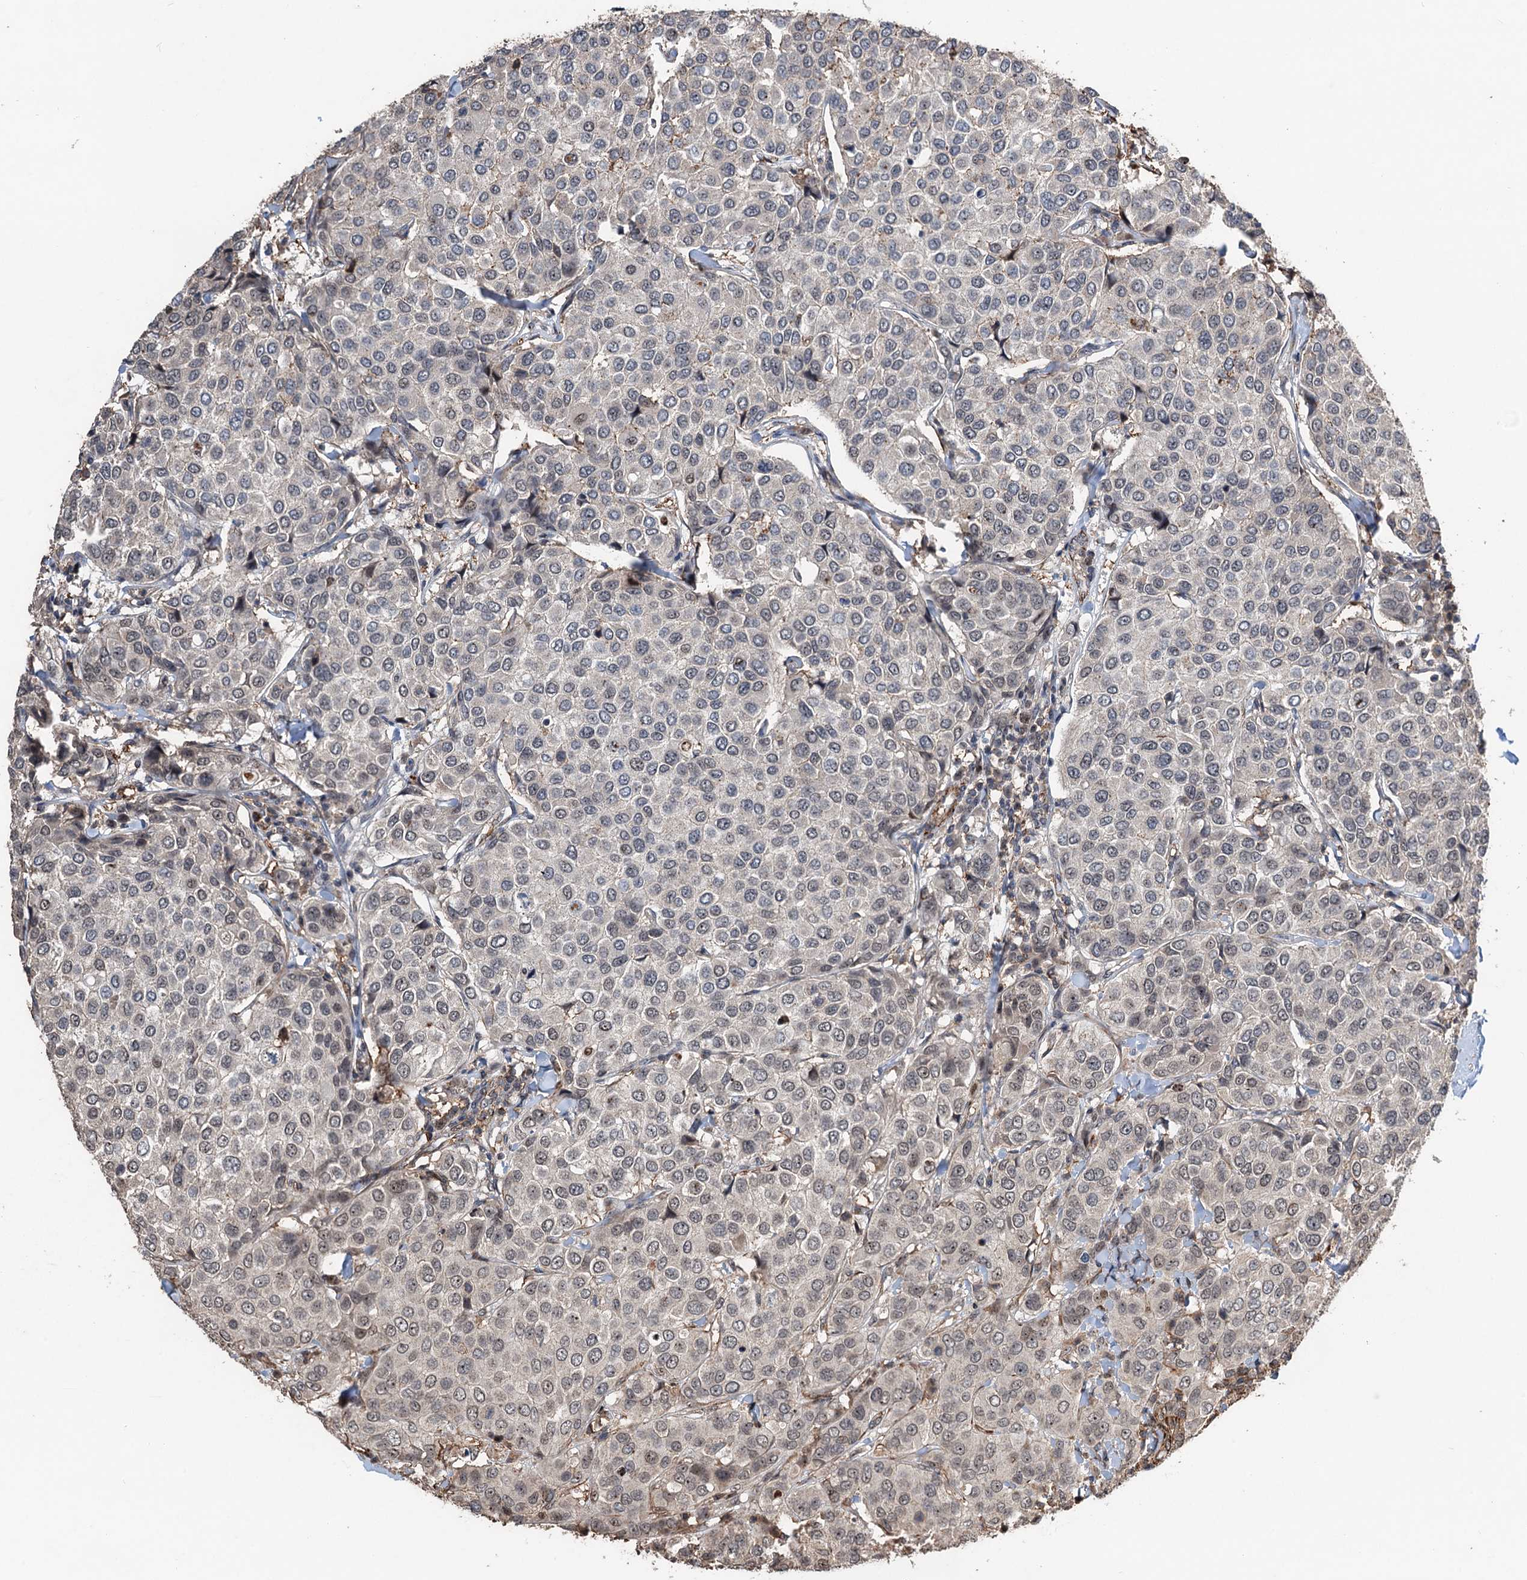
{"staining": {"intensity": "negative", "quantity": "none", "location": "none"}, "tissue": "breast cancer", "cell_type": "Tumor cells", "image_type": "cancer", "snomed": [{"axis": "morphology", "description": "Duct carcinoma"}, {"axis": "topography", "description": "Breast"}], "caption": "This is an immunohistochemistry (IHC) histopathology image of breast cancer. There is no expression in tumor cells.", "gene": "TMA16", "patient": {"sex": "female", "age": 55}}